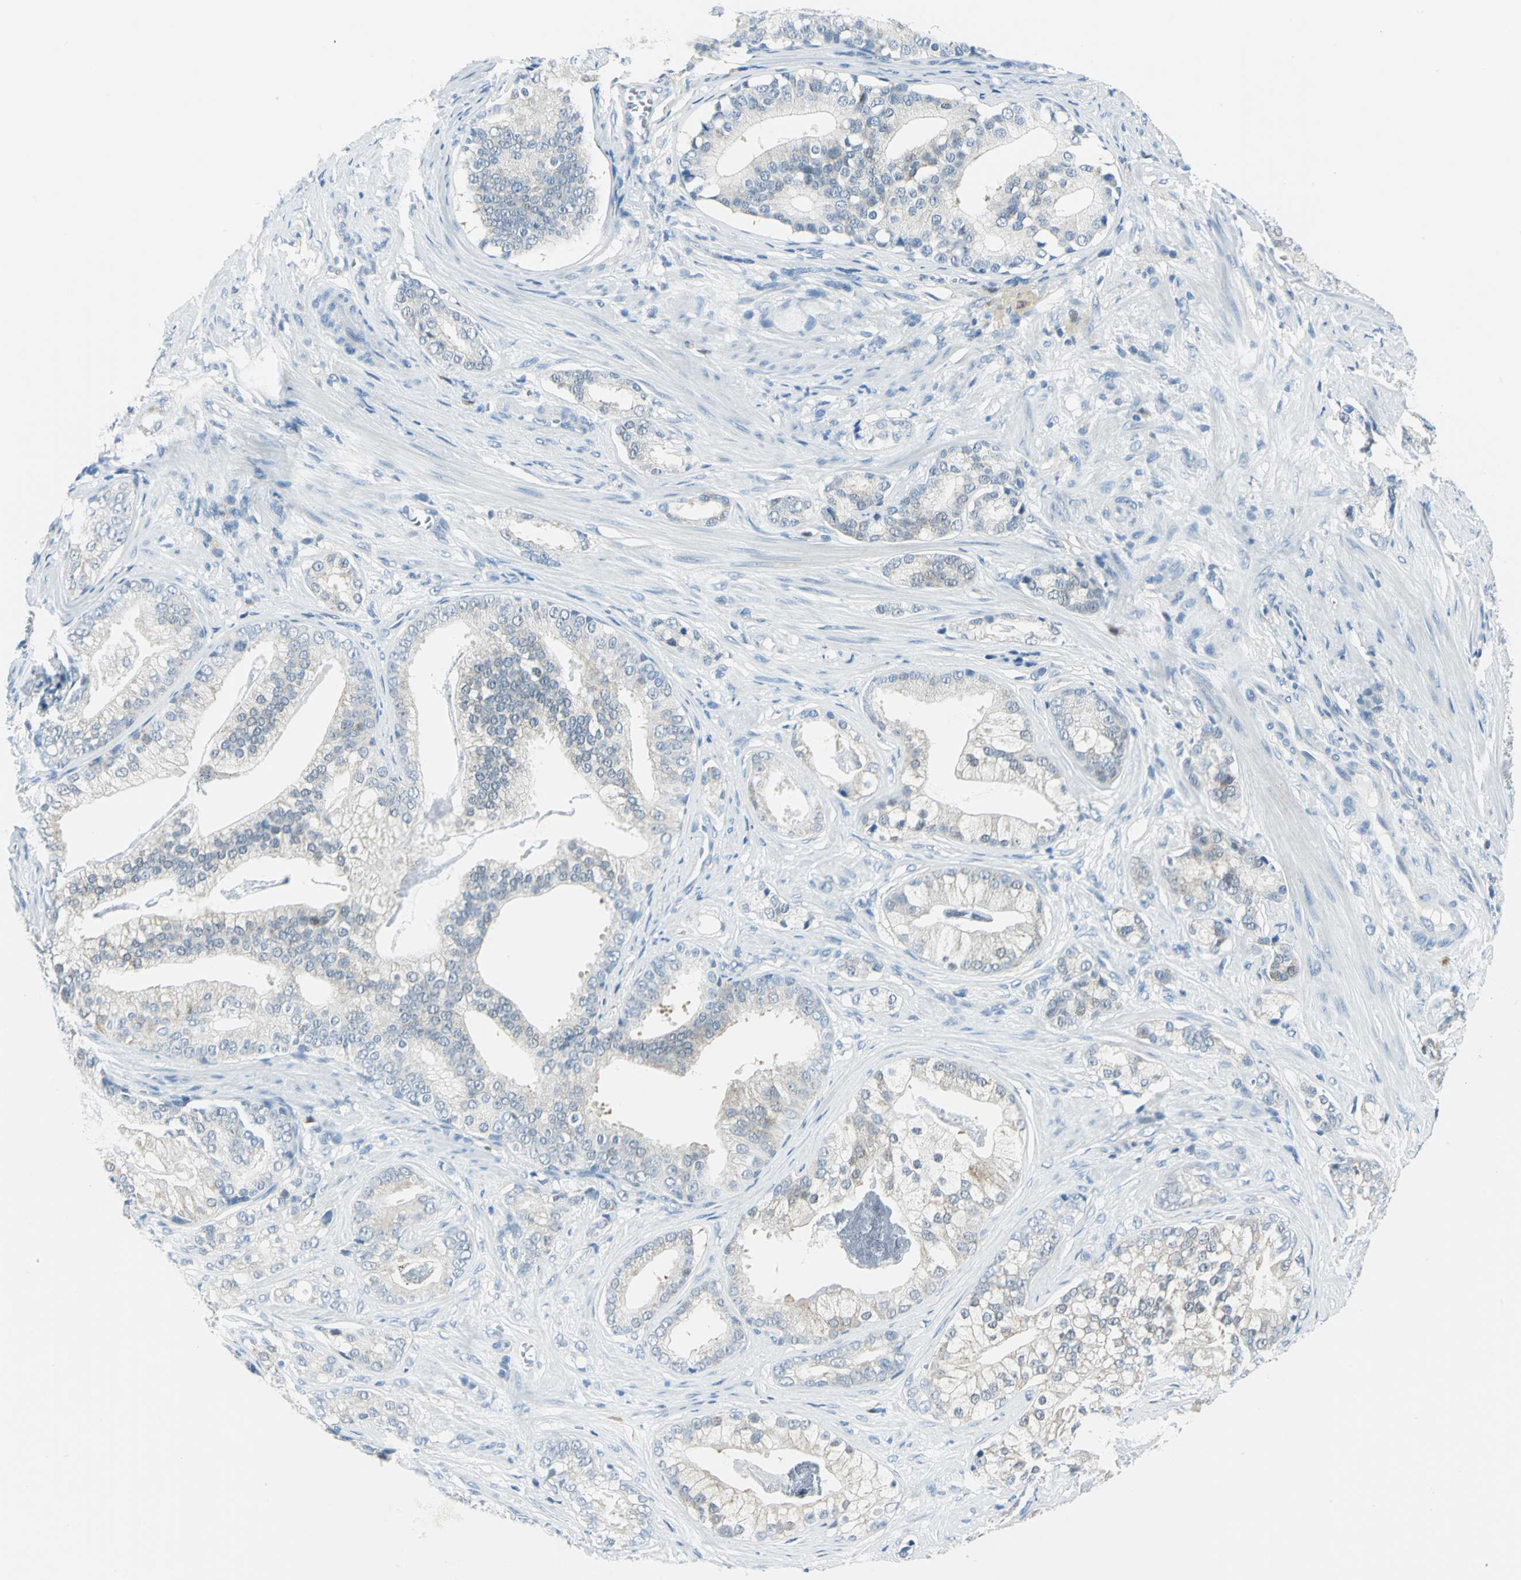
{"staining": {"intensity": "weak", "quantity": "25%-75%", "location": "cytoplasmic/membranous"}, "tissue": "prostate cancer", "cell_type": "Tumor cells", "image_type": "cancer", "snomed": [{"axis": "morphology", "description": "Adenocarcinoma, Low grade"}, {"axis": "topography", "description": "Prostate"}], "caption": "Prostate adenocarcinoma (low-grade) was stained to show a protein in brown. There is low levels of weak cytoplasmic/membranous staining in approximately 25%-75% of tumor cells. The staining was performed using DAB, with brown indicating positive protein expression. Nuclei are stained blue with hematoxylin.", "gene": "AKR1A1", "patient": {"sex": "male", "age": 58}}